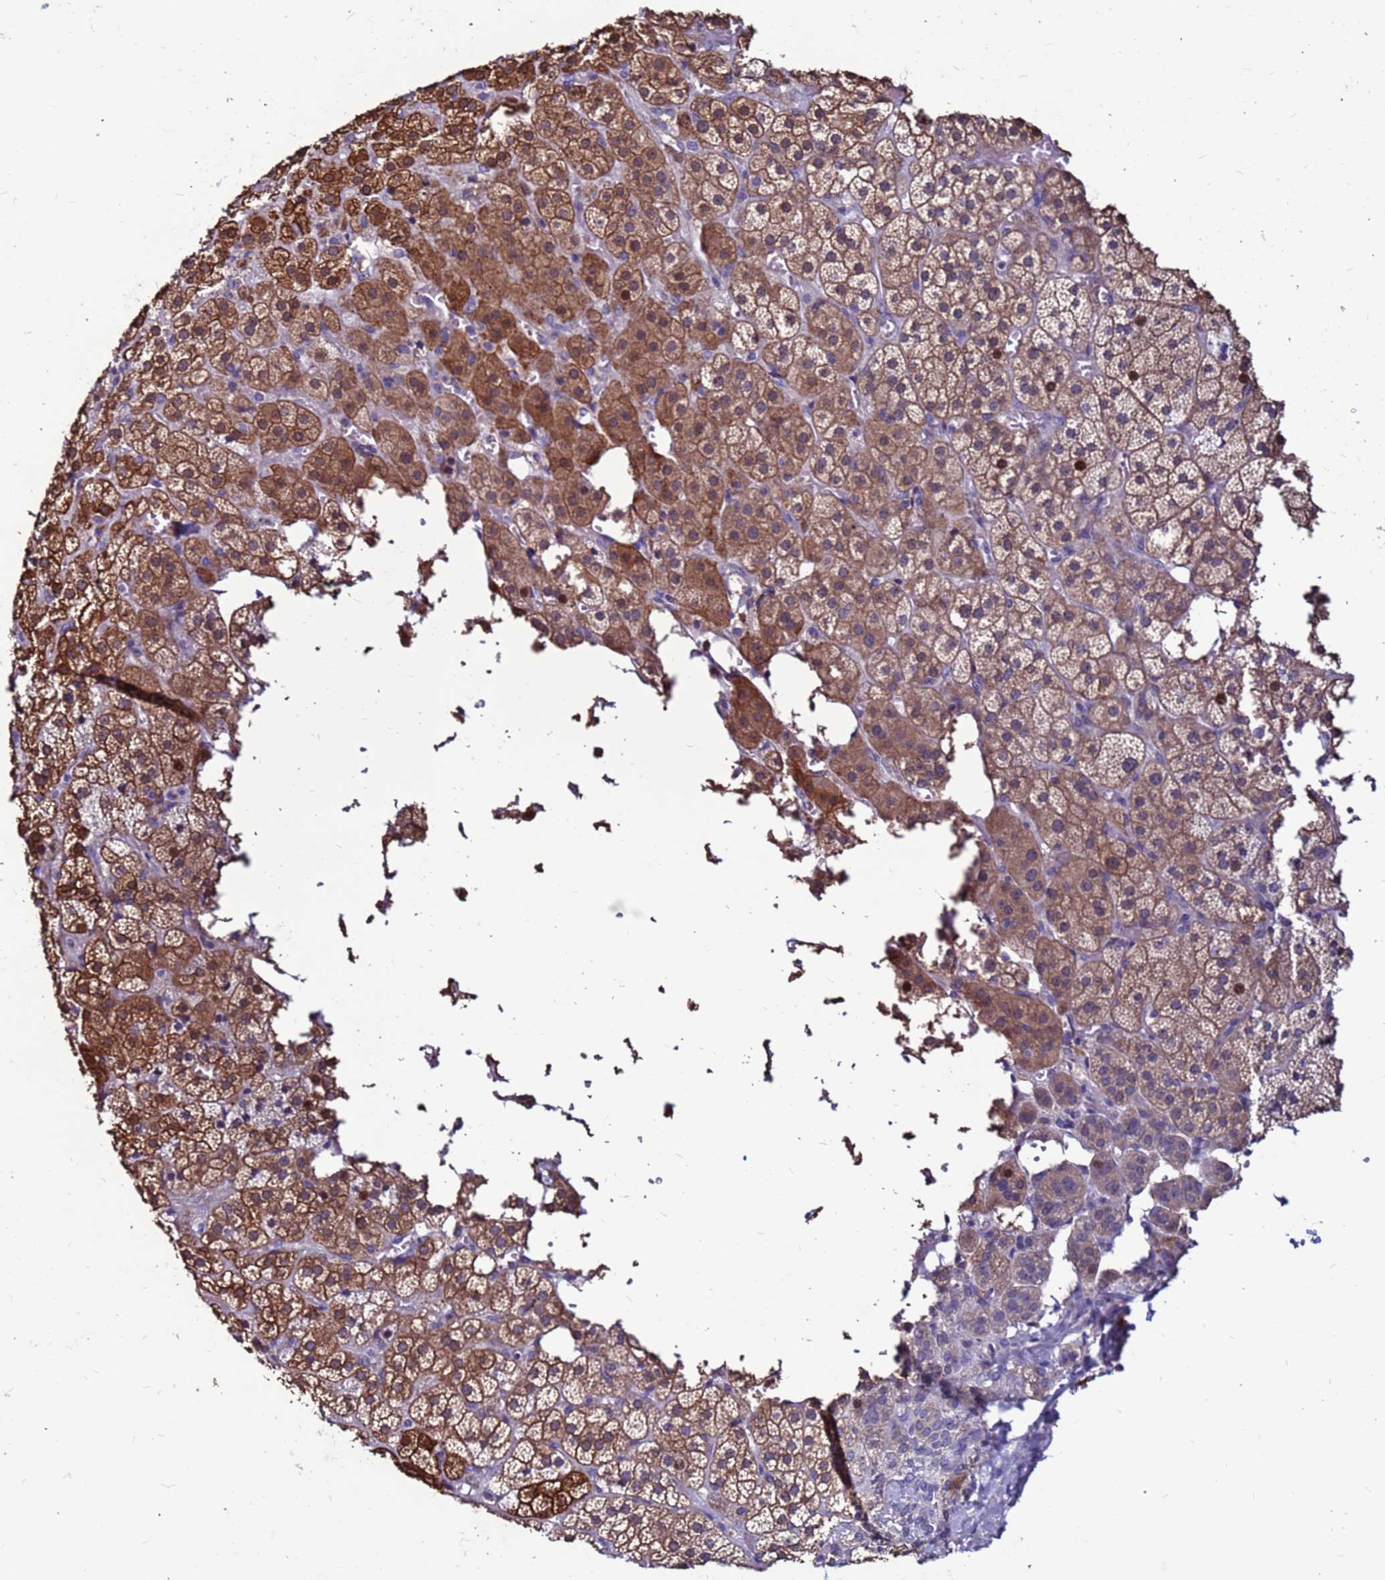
{"staining": {"intensity": "moderate", "quantity": "25%-75%", "location": "cytoplasmic/membranous"}, "tissue": "adrenal gland", "cell_type": "Glandular cells", "image_type": "normal", "snomed": [{"axis": "morphology", "description": "Normal tissue, NOS"}, {"axis": "topography", "description": "Adrenal gland"}], "caption": "This histopathology image exhibits benign adrenal gland stained with immunohistochemistry to label a protein in brown. The cytoplasmic/membranous of glandular cells show moderate positivity for the protein. Nuclei are counter-stained blue.", "gene": "SLC44A3", "patient": {"sex": "female", "age": 70}}